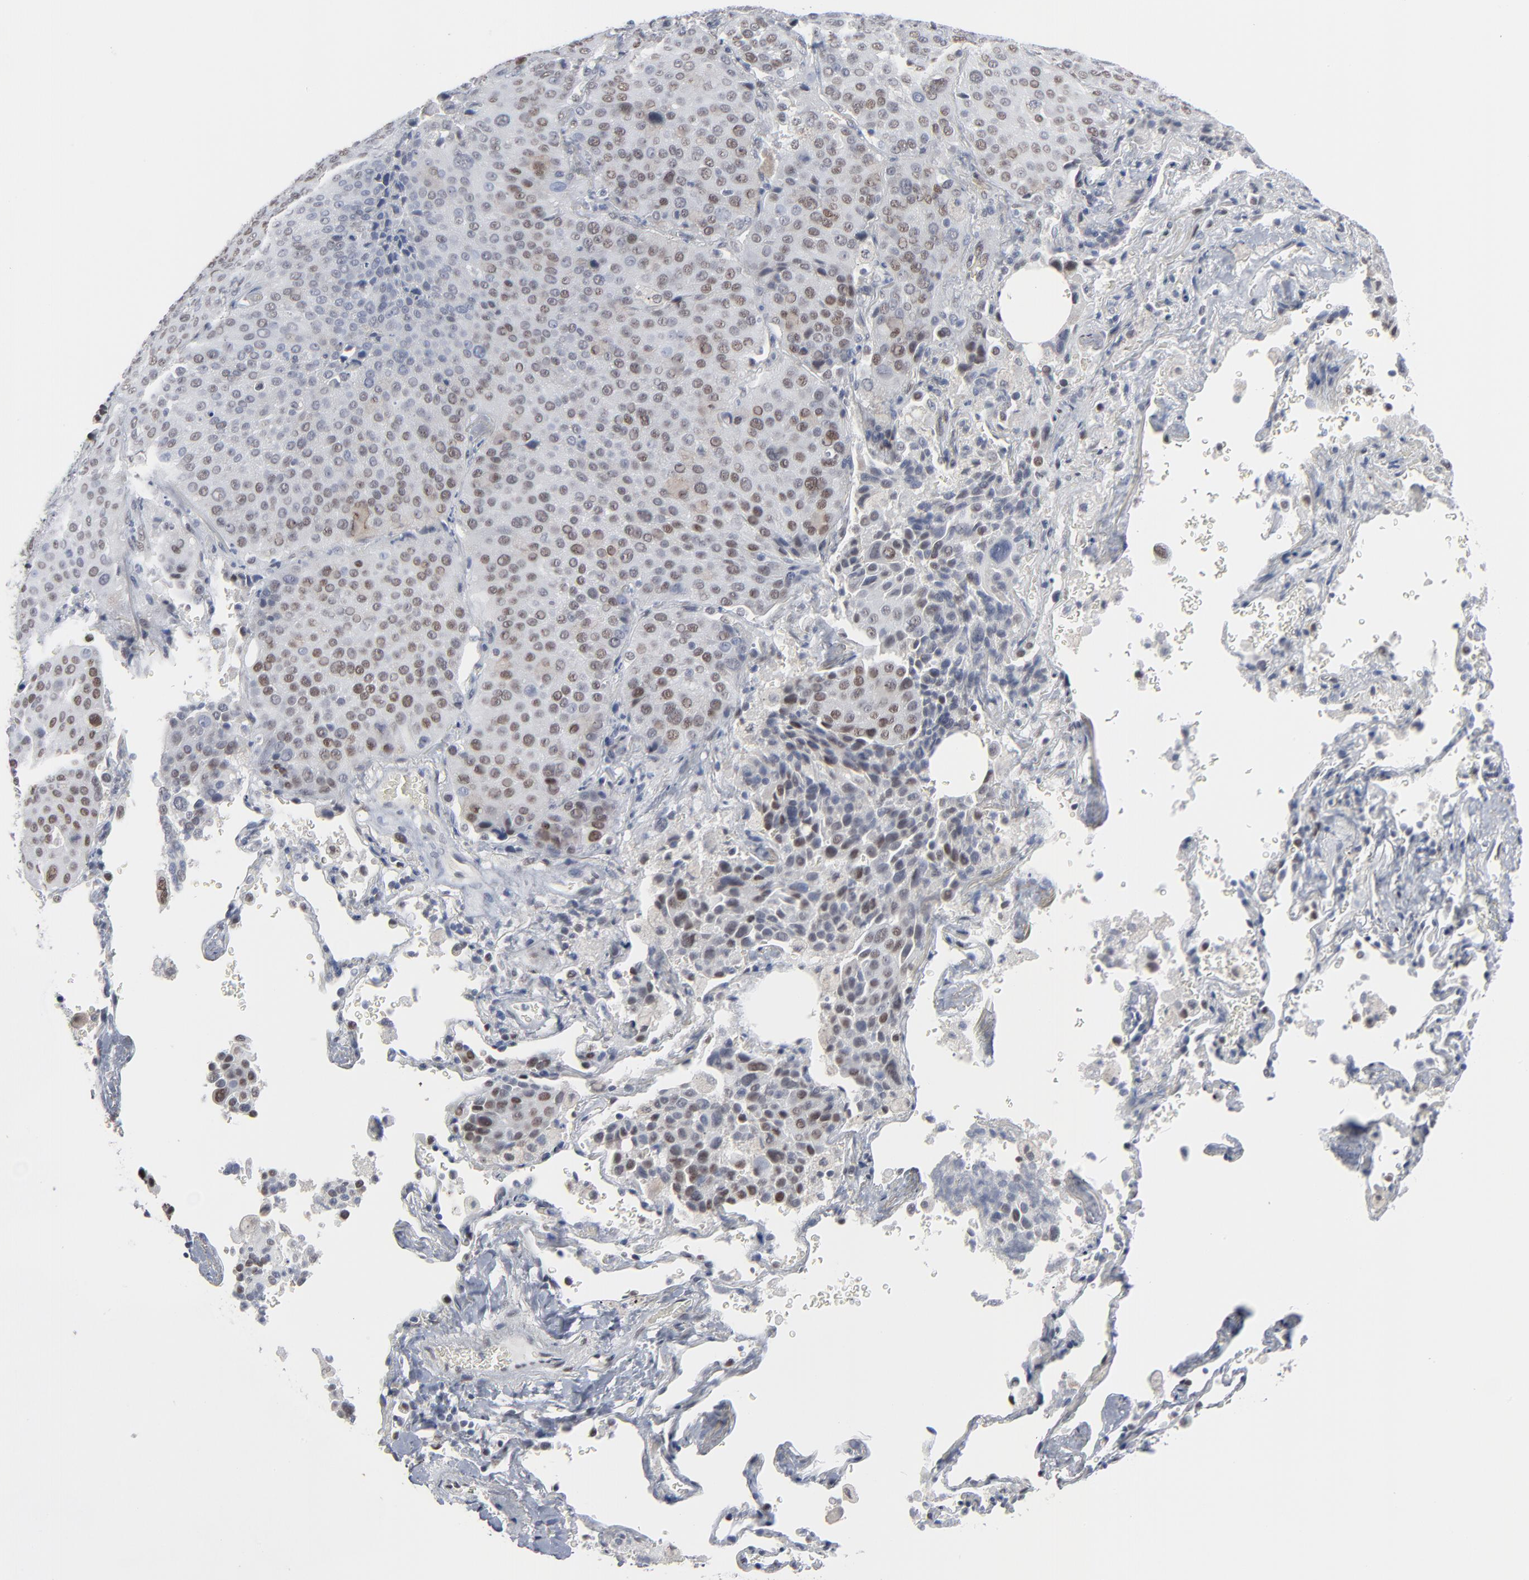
{"staining": {"intensity": "weak", "quantity": "25%-75%", "location": "nuclear"}, "tissue": "lung cancer", "cell_type": "Tumor cells", "image_type": "cancer", "snomed": [{"axis": "morphology", "description": "Squamous cell carcinoma, NOS"}, {"axis": "topography", "description": "Lung"}], "caption": "Immunohistochemistry (IHC) (DAB (3,3'-diaminobenzidine)) staining of lung cancer demonstrates weak nuclear protein expression in about 25%-75% of tumor cells.", "gene": "ATF7", "patient": {"sex": "male", "age": 54}}